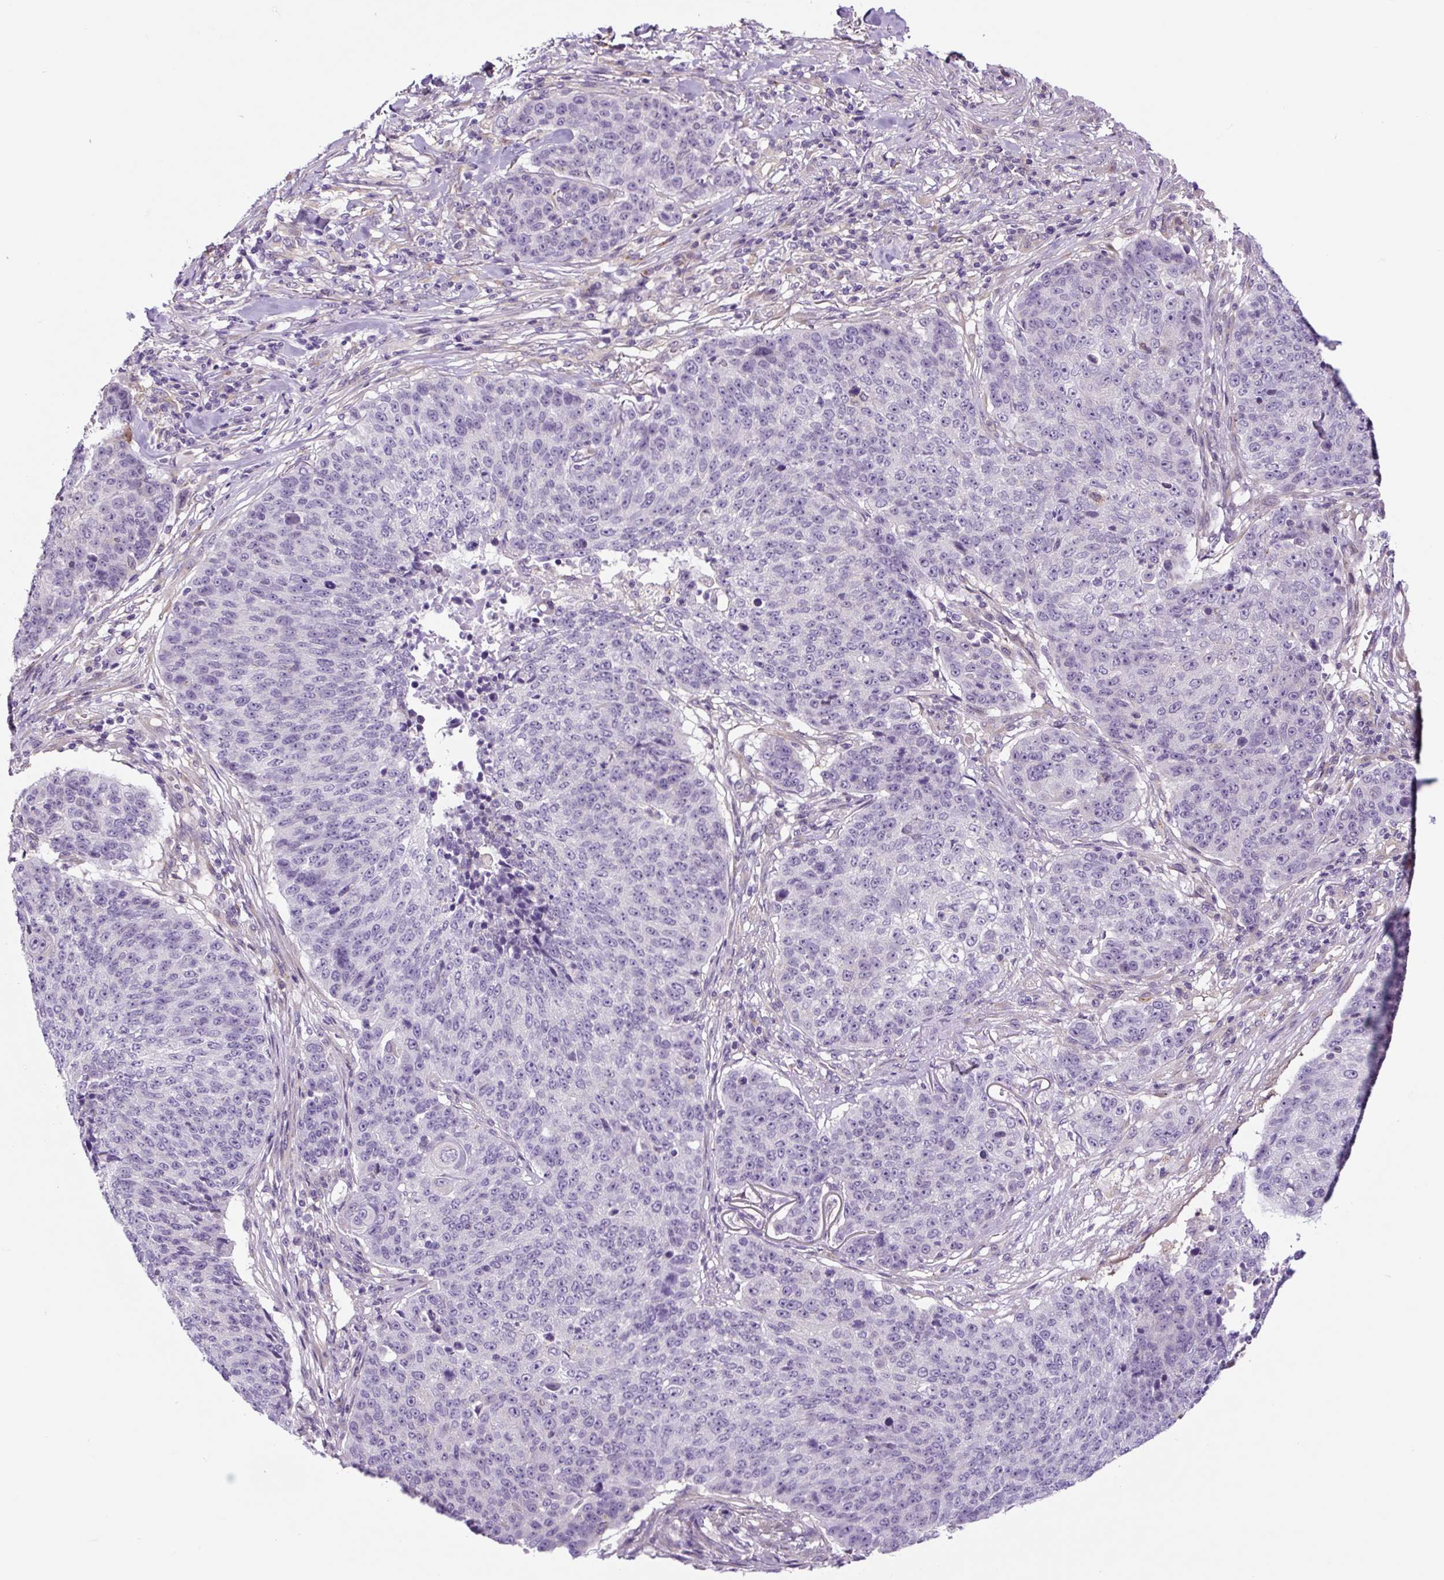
{"staining": {"intensity": "negative", "quantity": "none", "location": "none"}, "tissue": "lung cancer", "cell_type": "Tumor cells", "image_type": "cancer", "snomed": [{"axis": "morphology", "description": "Normal tissue, NOS"}, {"axis": "morphology", "description": "Squamous cell carcinoma, NOS"}, {"axis": "topography", "description": "Lymph node"}, {"axis": "topography", "description": "Lung"}], "caption": "Tumor cells show no significant positivity in lung cancer.", "gene": "GORASP1", "patient": {"sex": "male", "age": 66}}